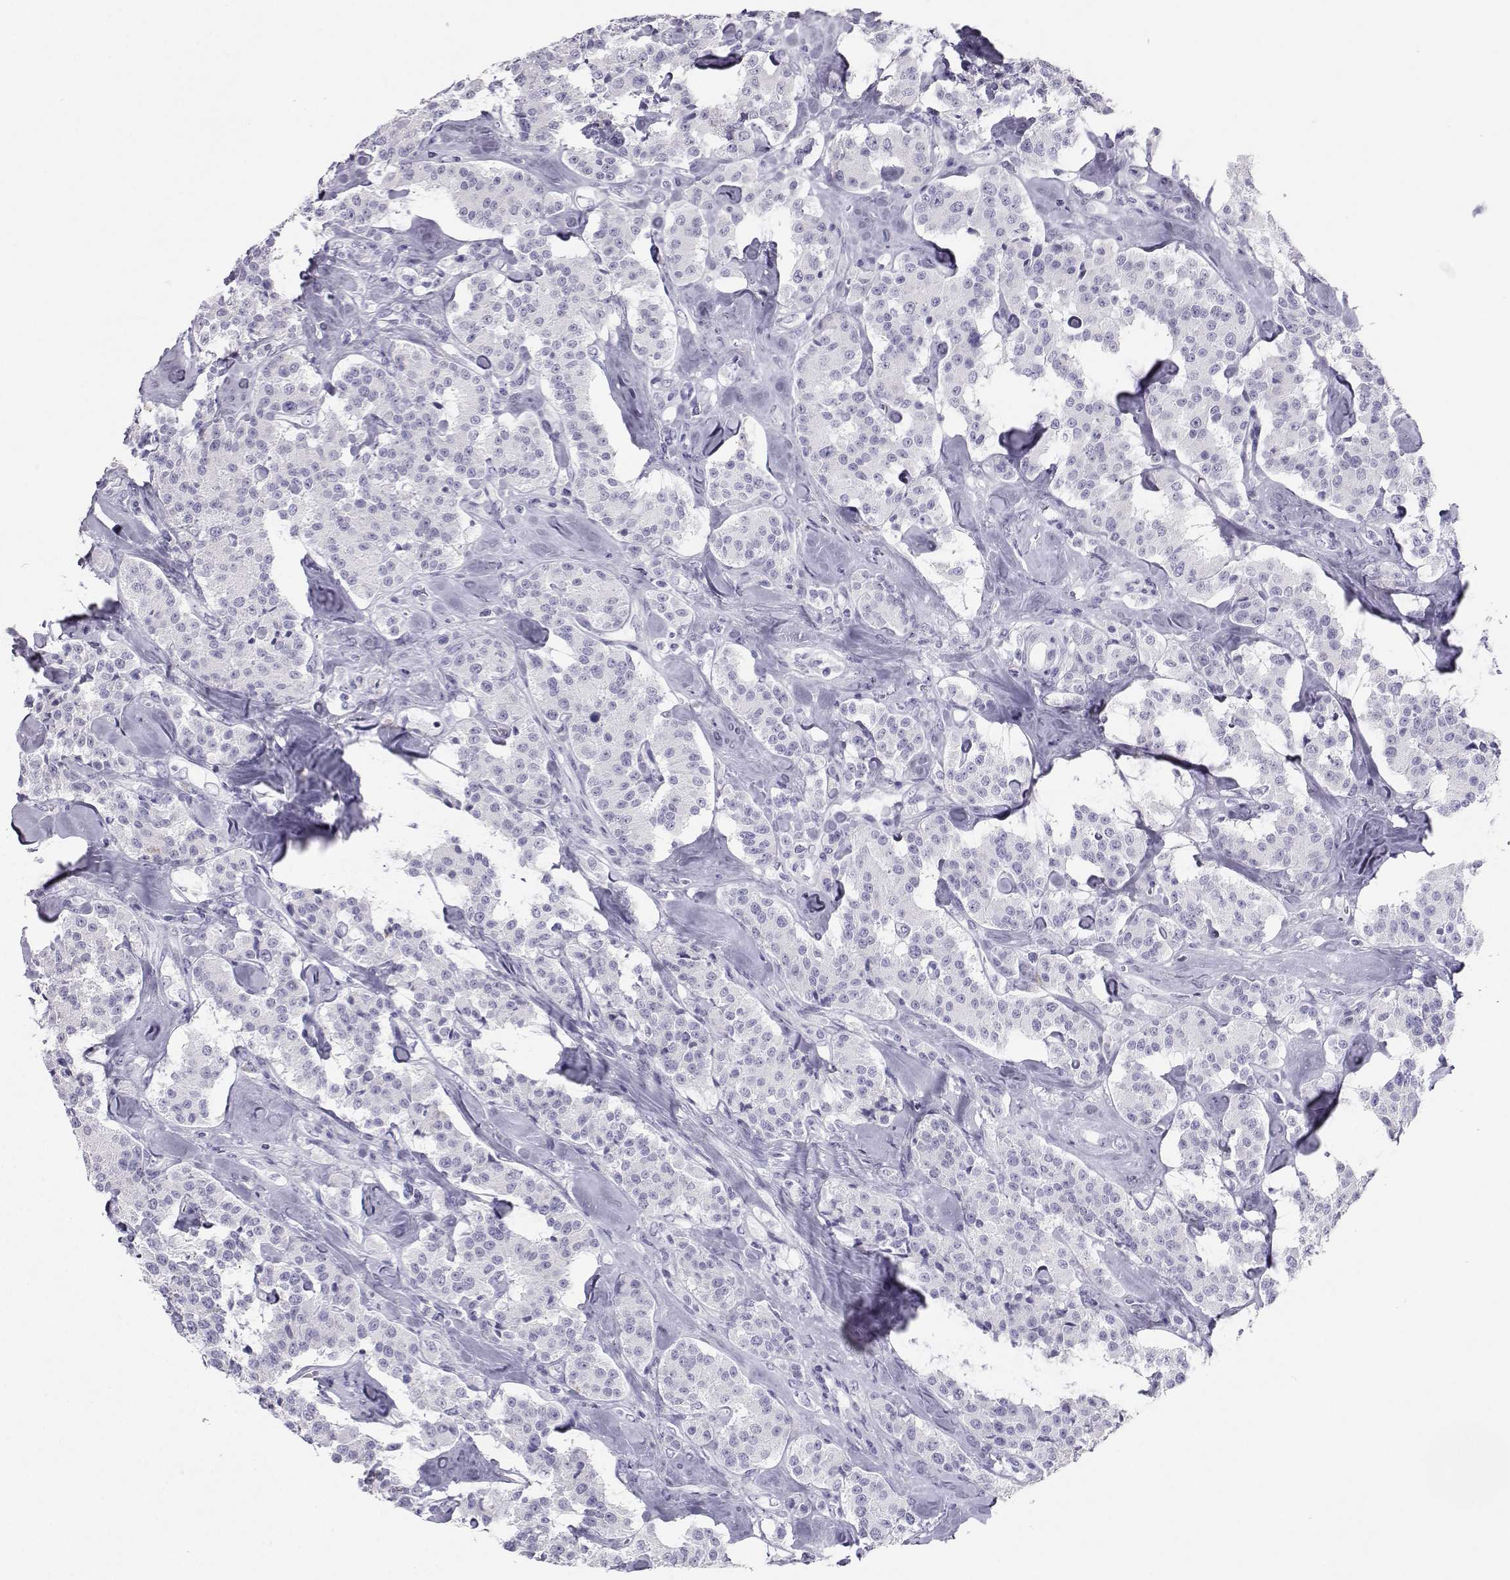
{"staining": {"intensity": "negative", "quantity": "none", "location": "none"}, "tissue": "carcinoid", "cell_type": "Tumor cells", "image_type": "cancer", "snomed": [{"axis": "morphology", "description": "Carcinoid, malignant, NOS"}, {"axis": "topography", "description": "Pancreas"}], "caption": "An immunohistochemistry (IHC) micrograph of carcinoid (malignant) is shown. There is no staining in tumor cells of carcinoid (malignant).", "gene": "SST", "patient": {"sex": "male", "age": 41}}